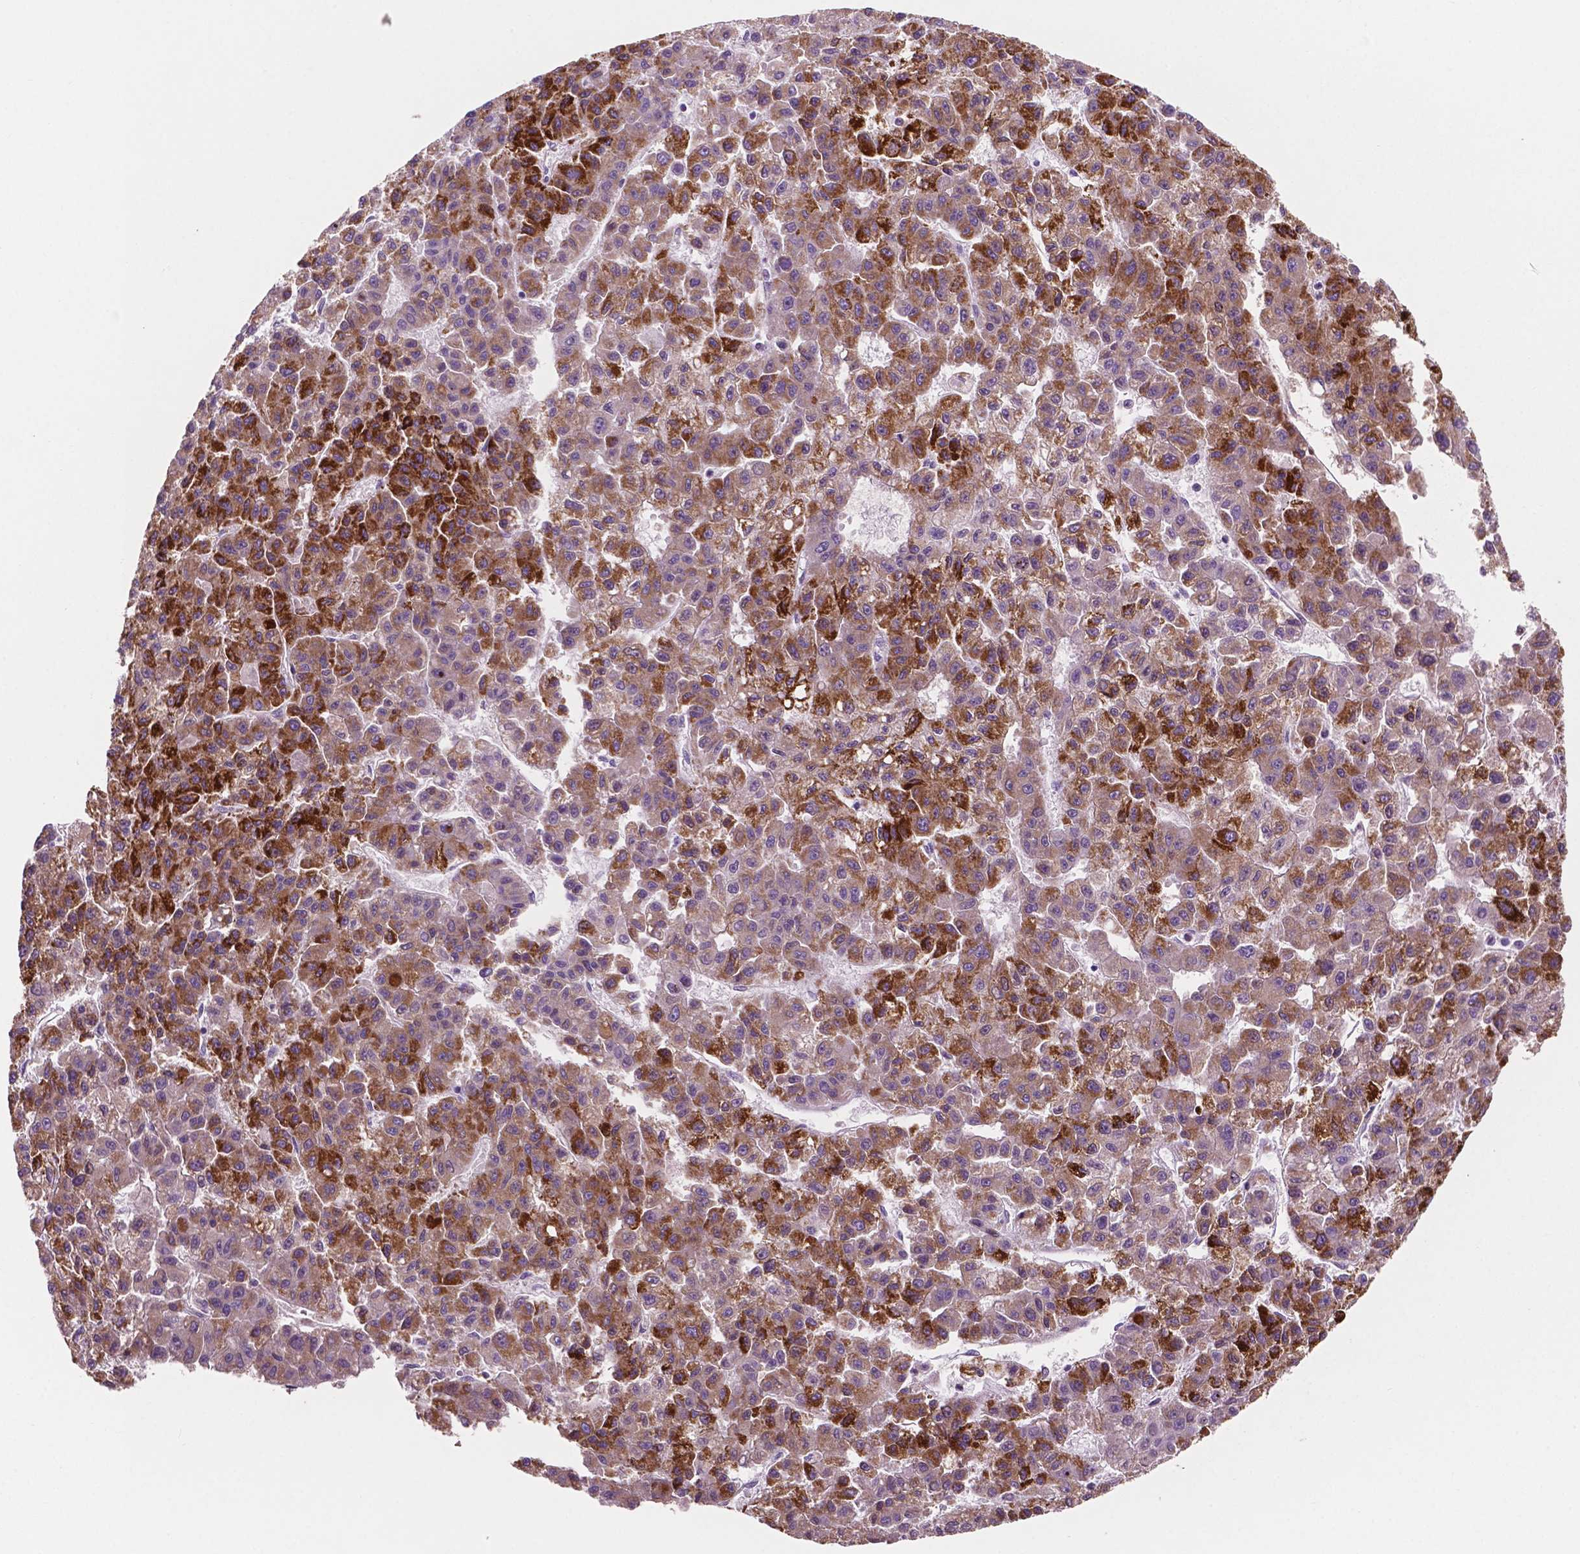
{"staining": {"intensity": "moderate", "quantity": "25%-75%", "location": "cytoplasmic/membranous"}, "tissue": "liver cancer", "cell_type": "Tumor cells", "image_type": "cancer", "snomed": [{"axis": "morphology", "description": "Carcinoma, Hepatocellular, NOS"}, {"axis": "topography", "description": "Liver"}], "caption": "A histopathology image of human liver hepatocellular carcinoma stained for a protein displays moderate cytoplasmic/membranous brown staining in tumor cells. Ihc stains the protein of interest in brown and the nuclei are stained blue.", "gene": "LRP1B", "patient": {"sex": "male", "age": 70}}